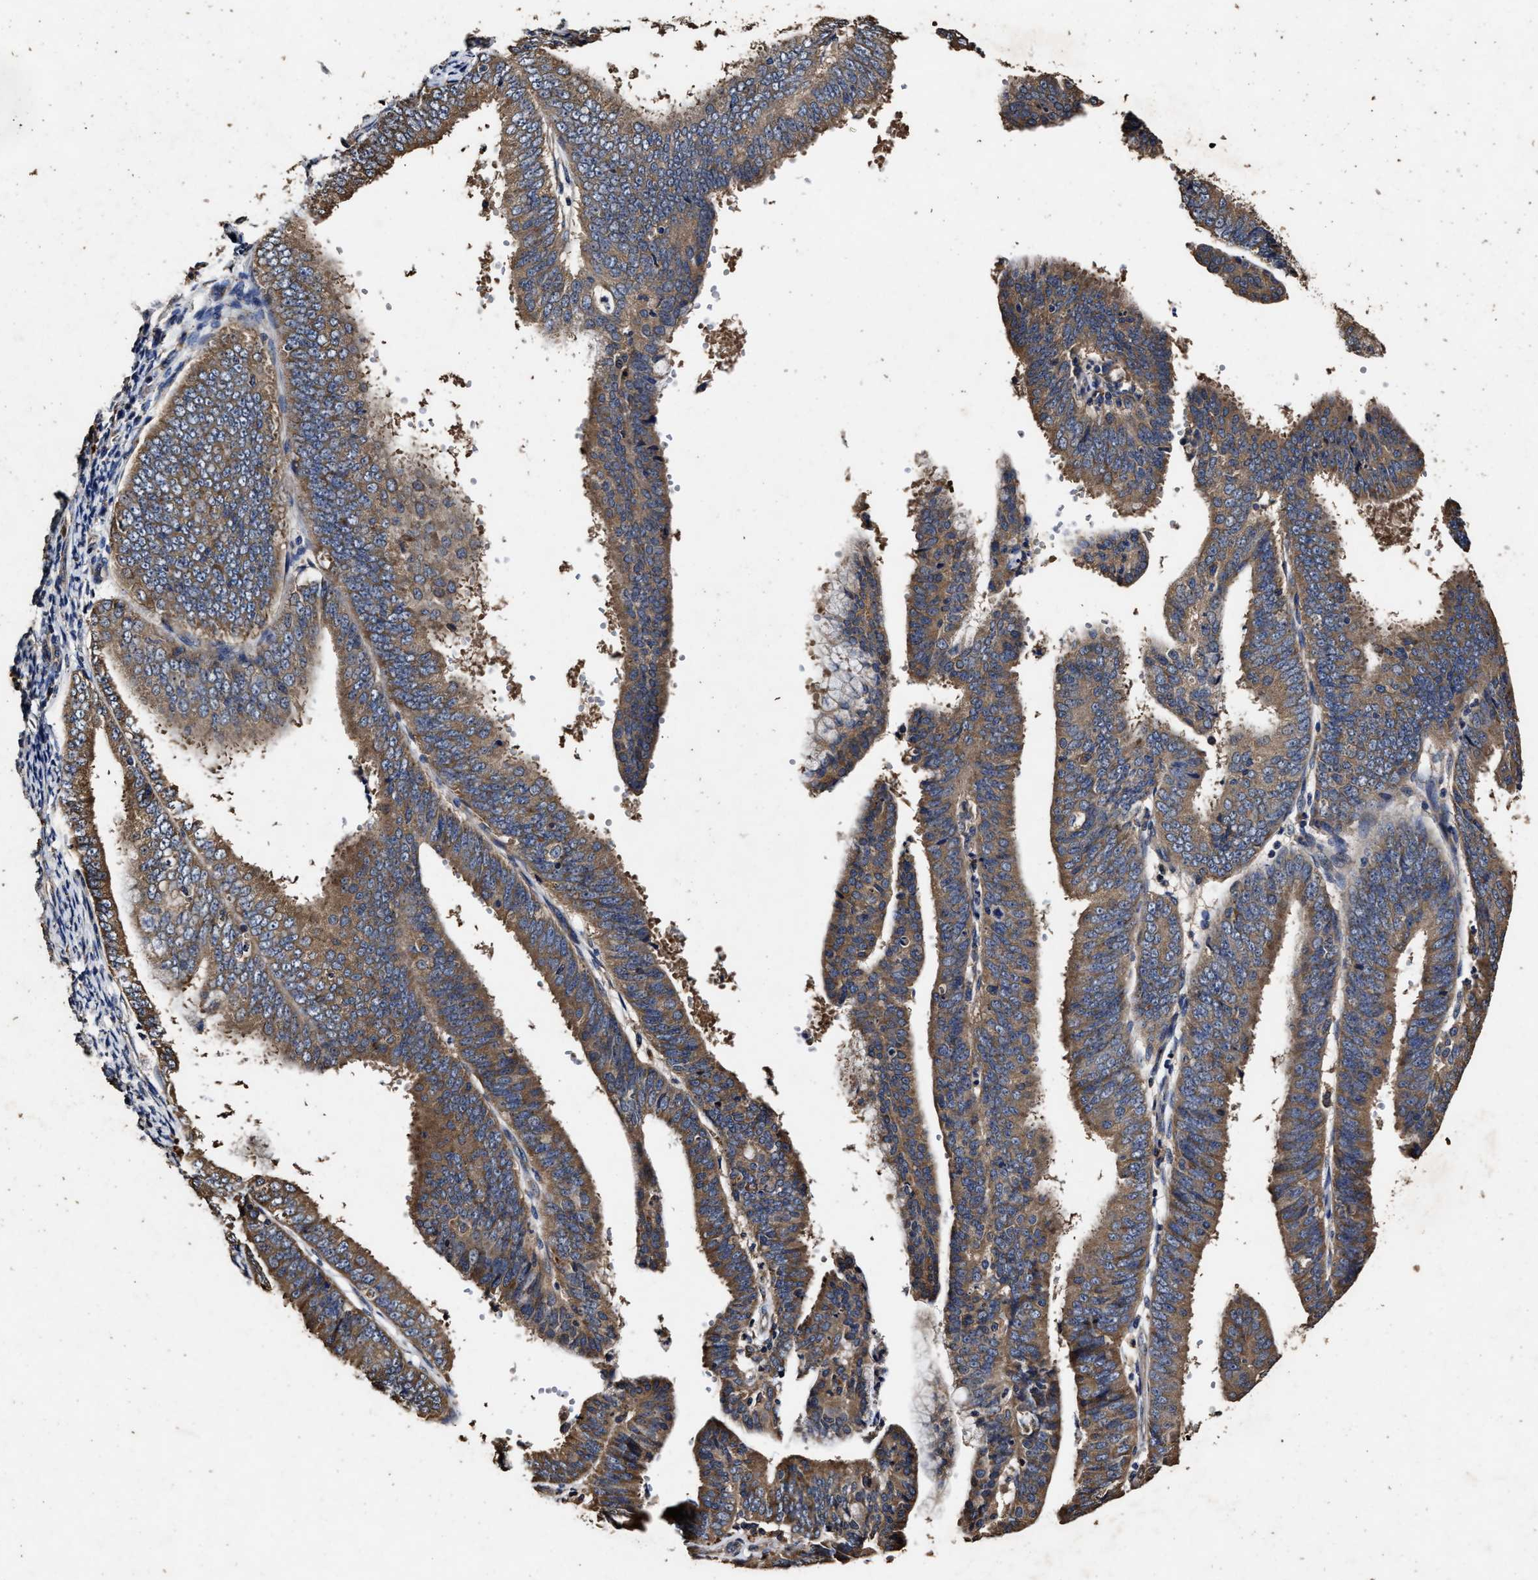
{"staining": {"intensity": "moderate", "quantity": ">75%", "location": "cytoplasmic/membranous"}, "tissue": "endometrial cancer", "cell_type": "Tumor cells", "image_type": "cancer", "snomed": [{"axis": "morphology", "description": "Adenocarcinoma, NOS"}, {"axis": "topography", "description": "Endometrium"}], "caption": "About >75% of tumor cells in human endometrial cancer (adenocarcinoma) display moderate cytoplasmic/membranous protein positivity as visualized by brown immunohistochemical staining.", "gene": "PPM1K", "patient": {"sex": "female", "age": 63}}